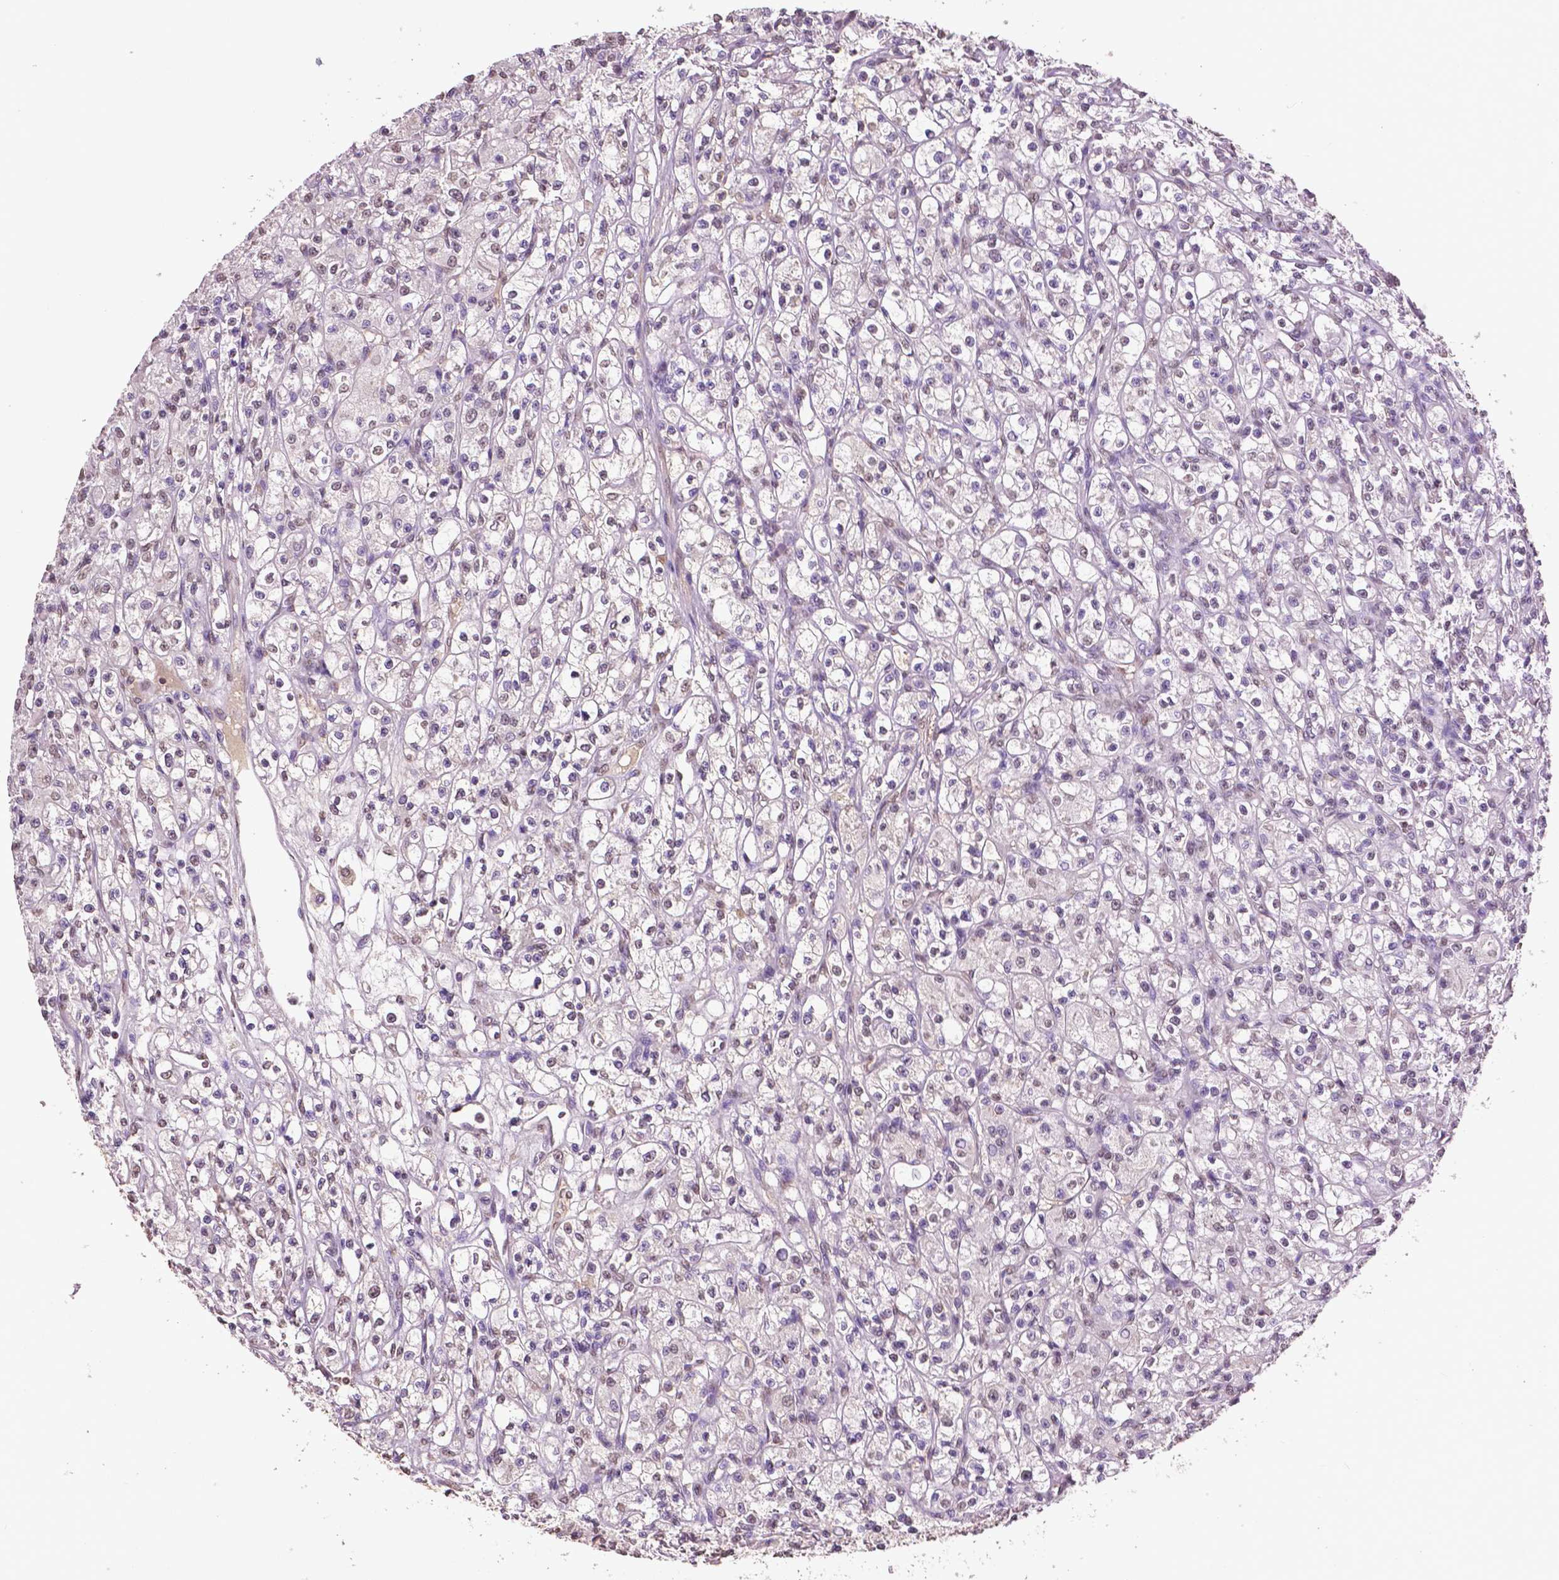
{"staining": {"intensity": "negative", "quantity": "none", "location": "none"}, "tissue": "renal cancer", "cell_type": "Tumor cells", "image_type": "cancer", "snomed": [{"axis": "morphology", "description": "Adenocarcinoma, NOS"}, {"axis": "topography", "description": "Kidney"}], "caption": "An immunohistochemistry micrograph of adenocarcinoma (renal) is shown. There is no staining in tumor cells of adenocarcinoma (renal).", "gene": "RUNX3", "patient": {"sex": "female", "age": 70}}